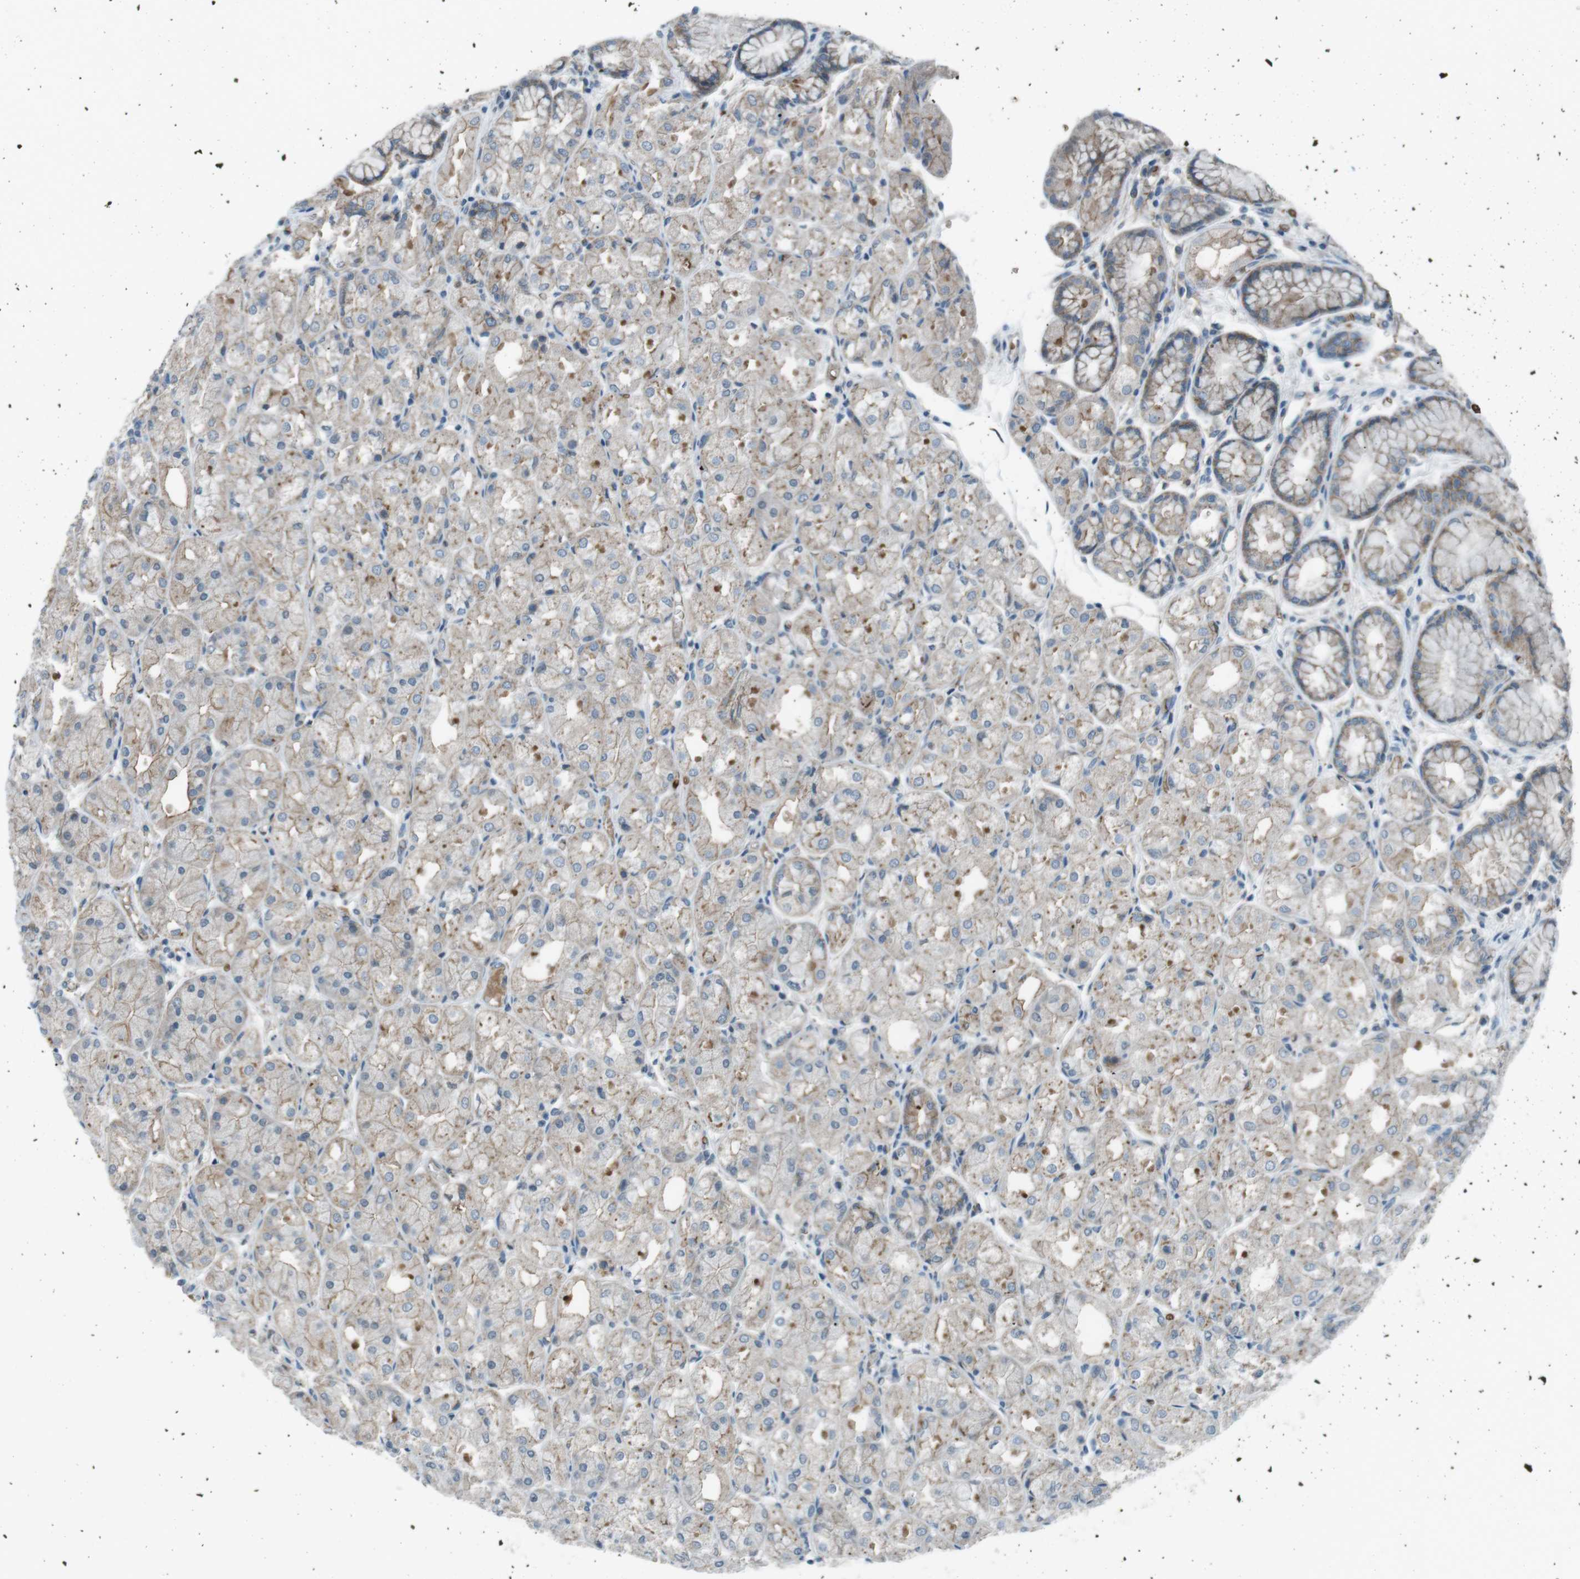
{"staining": {"intensity": "moderate", "quantity": "25%-75%", "location": "cytoplasmic/membranous"}, "tissue": "stomach", "cell_type": "Glandular cells", "image_type": "normal", "snomed": [{"axis": "morphology", "description": "Normal tissue, NOS"}, {"axis": "topography", "description": "Stomach, upper"}], "caption": "An image showing moderate cytoplasmic/membranous expression in about 25%-75% of glandular cells in normal stomach, as visualized by brown immunohistochemical staining.", "gene": "SPTA1", "patient": {"sex": "male", "age": 72}}